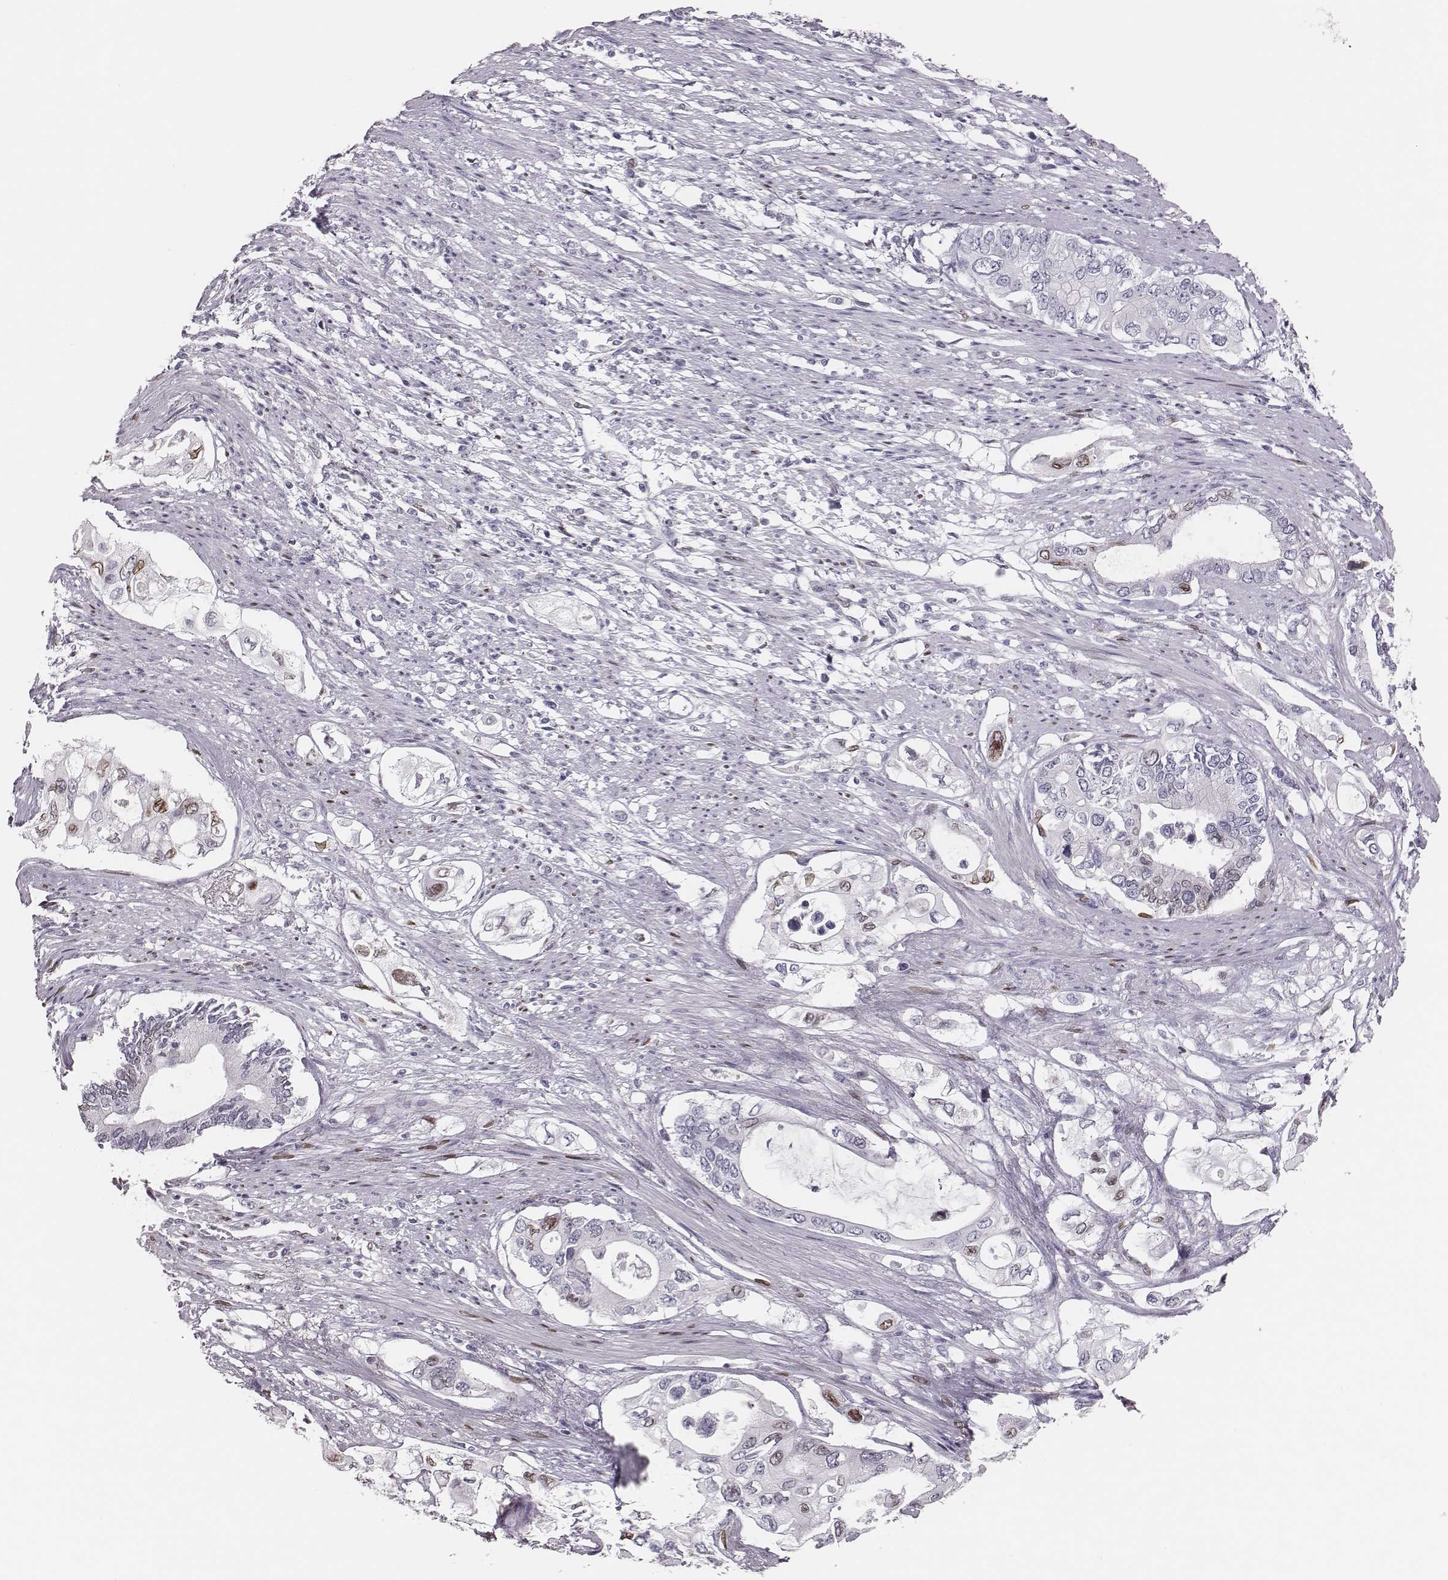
{"staining": {"intensity": "moderate", "quantity": "25%-75%", "location": "nuclear"}, "tissue": "pancreatic cancer", "cell_type": "Tumor cells", "image_type": "cancer", "snomed": [{"axis": "morphology", "description": "Adenocarcinoma, NOS"}, {"axis": "topography", "description": "Pancreas"}], "caption": "Pancreatic cancer stained for a protein (brown) exhibits moderate nuclear positive staining in approximately 25%-75% of tumor cells.", "gene": "ADGRF4", "patient": {"sex": "female", "age": 63}}